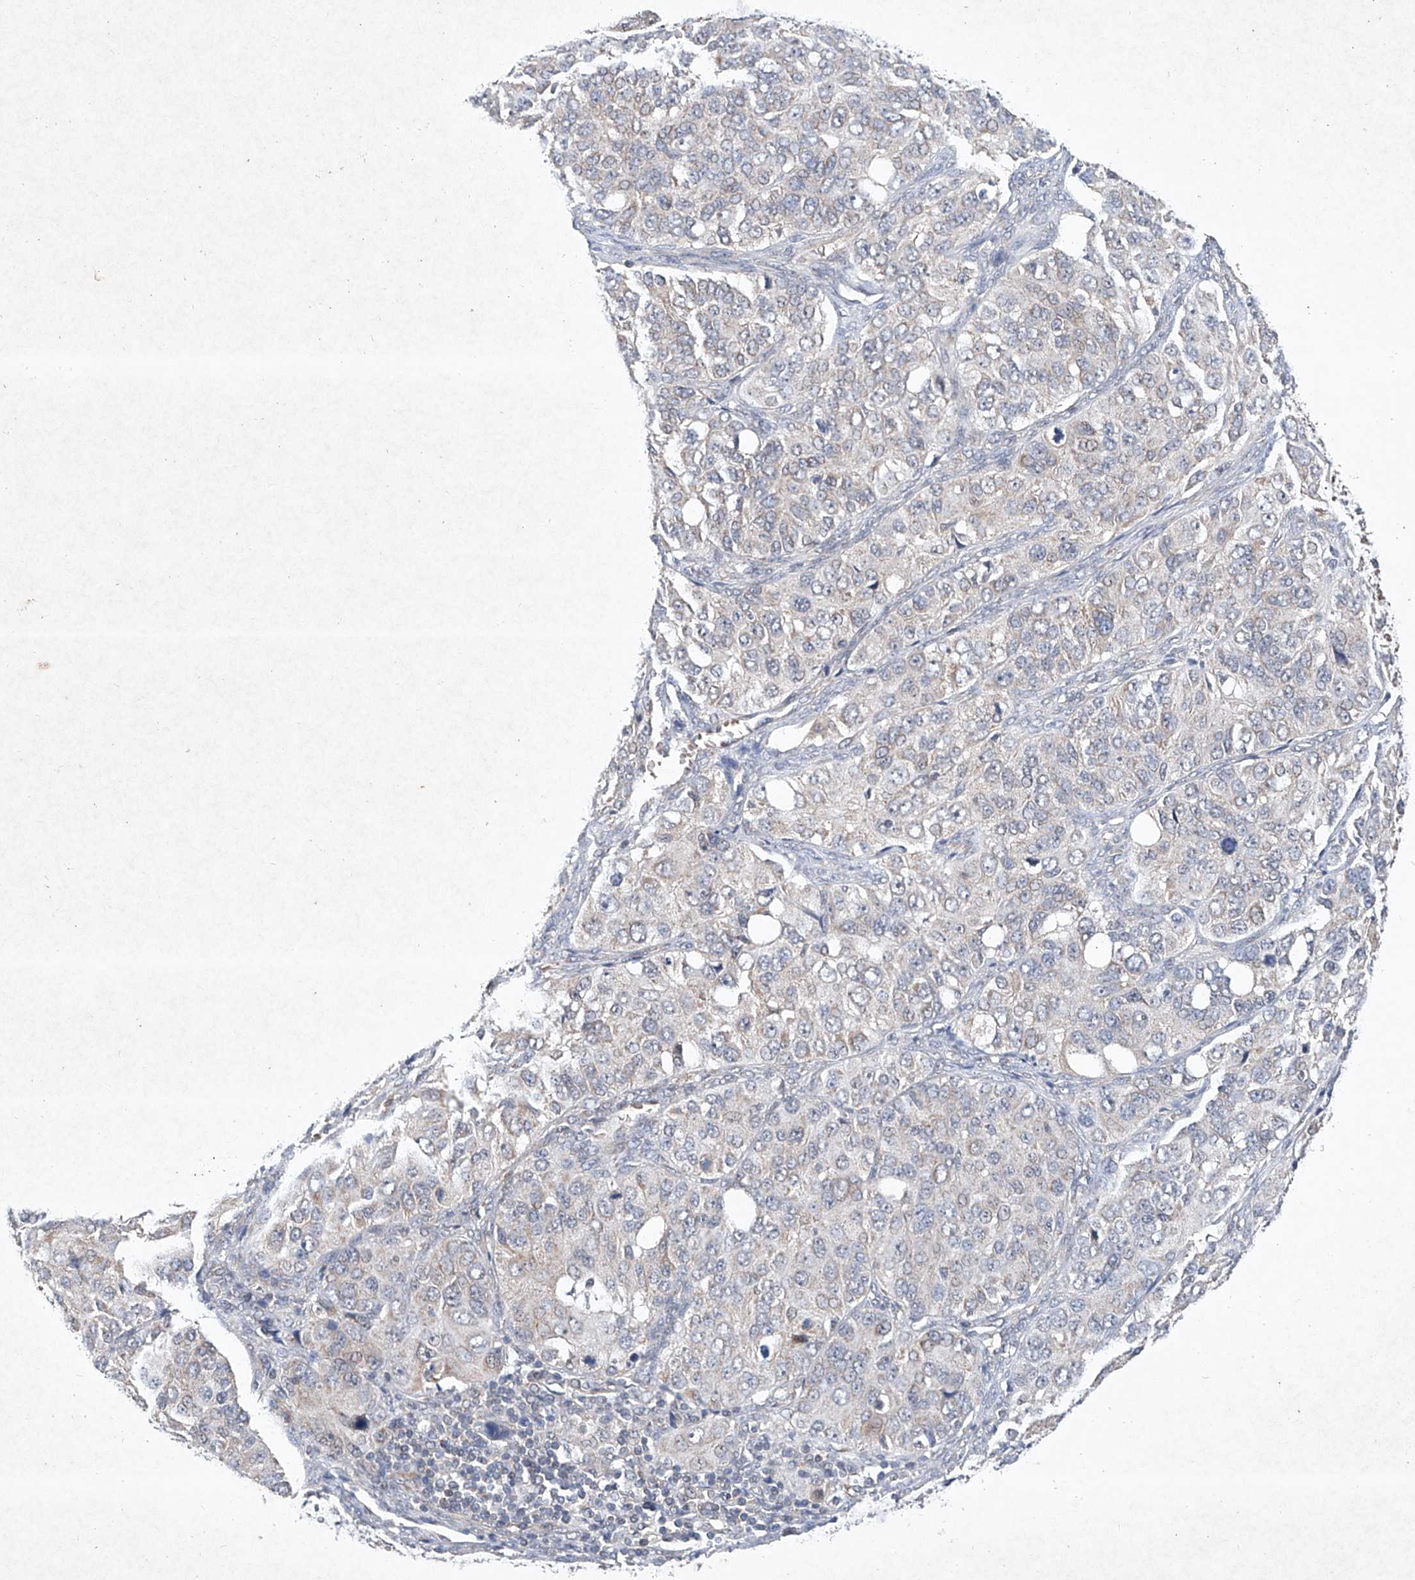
{"staining": {"intensity": "weak", "quantity": "<25%", "location": "cytoplasmic/membranous"}, "tissue": "ovarian cancer", "cell_type": "Tumor cells", "image_type": "cancer", "snomed": [{"axis": "morphology", "description": "Carcinoma, endometroid"}, {"axis": "topography", "description": "Ovary"}], "caption": "This is an immunohistochemistry (IHC) photomicrograph of endometroid carcinoma (ovarian). There is no expression in tumor cells.", "gene": "FASTK", "patient": {"sex": "female", "age": 51}}